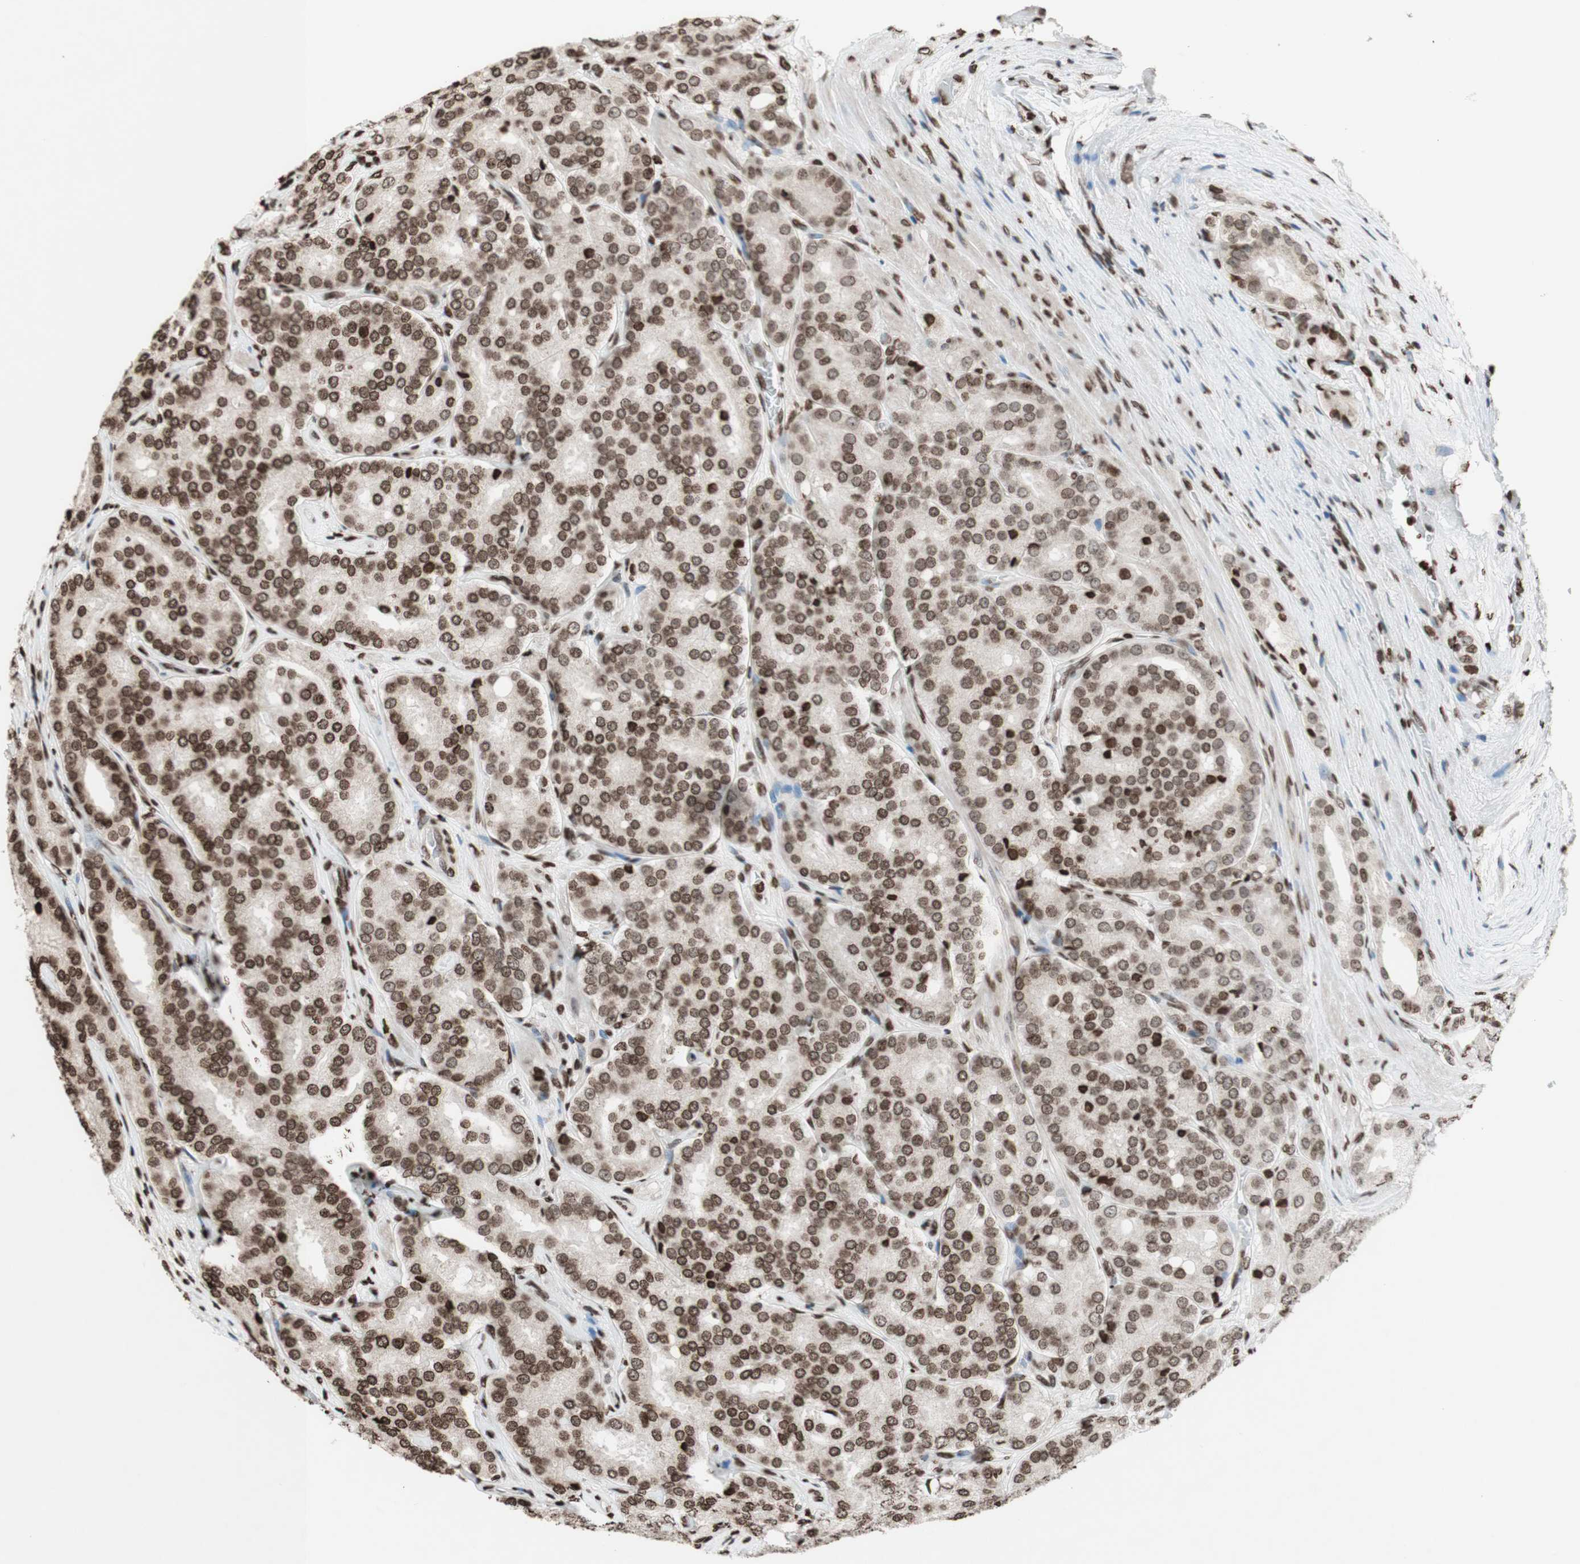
{"staining": {"intensity": "moderate", "quantity": ">75%", "location": "nuclear"}, "tissue": "prostate cancer", "cell_type": "Tumor cells", "image_type": "cancer", "snomed": [{"axis": "morphology", "description": "Adenocarcinoma, High grade"}, {"axis": "topography", "description": "Prostate"}], "caption": "Moderate nuclear protein positivity is identified in about >75% of tumor cells in prostate high-grade adenocarcinoma.", "gene": "NCOA3", "patient": {"sex": "male", "age": 65}}